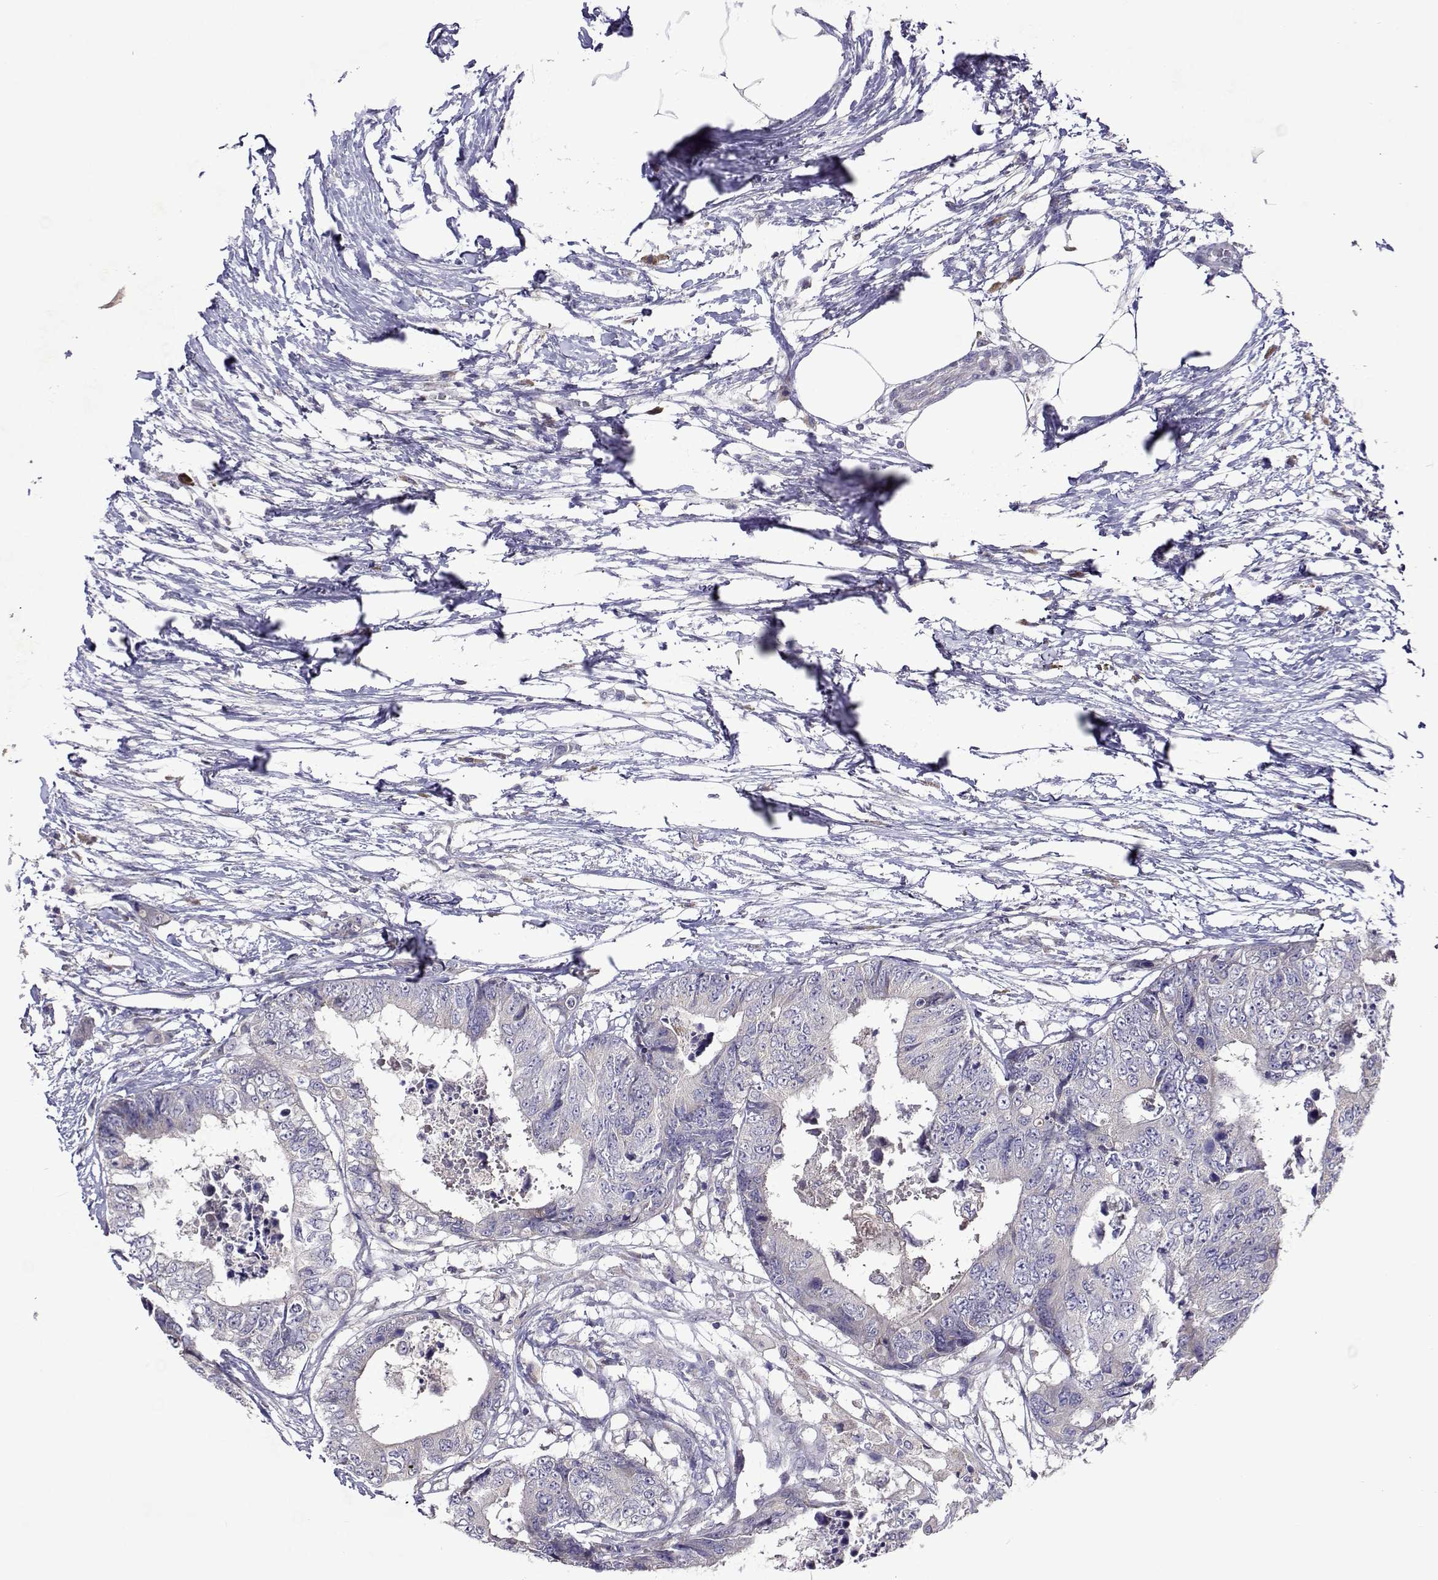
{"staining": {"intensity": "negative", "quantity": "none", "location": "none"}, "tissue": "colorectal cancer", "cell_type": "Tumor cells", "image_type": "cancer", "snomed": [{"axis": "morphology", "description": "Adenocarcinoma, NOS"}, {"axis": "topography", "description": "Colon"}], "caption": "Tumor cells are negative for protein expression in human adenocarcinoma (colorectal). (DAB (3,3'-diaminobenzidine) immunohistochemistry, high magnification).", "gene": "TARBP2", "patient": {"sex": "female", "age": 48}}